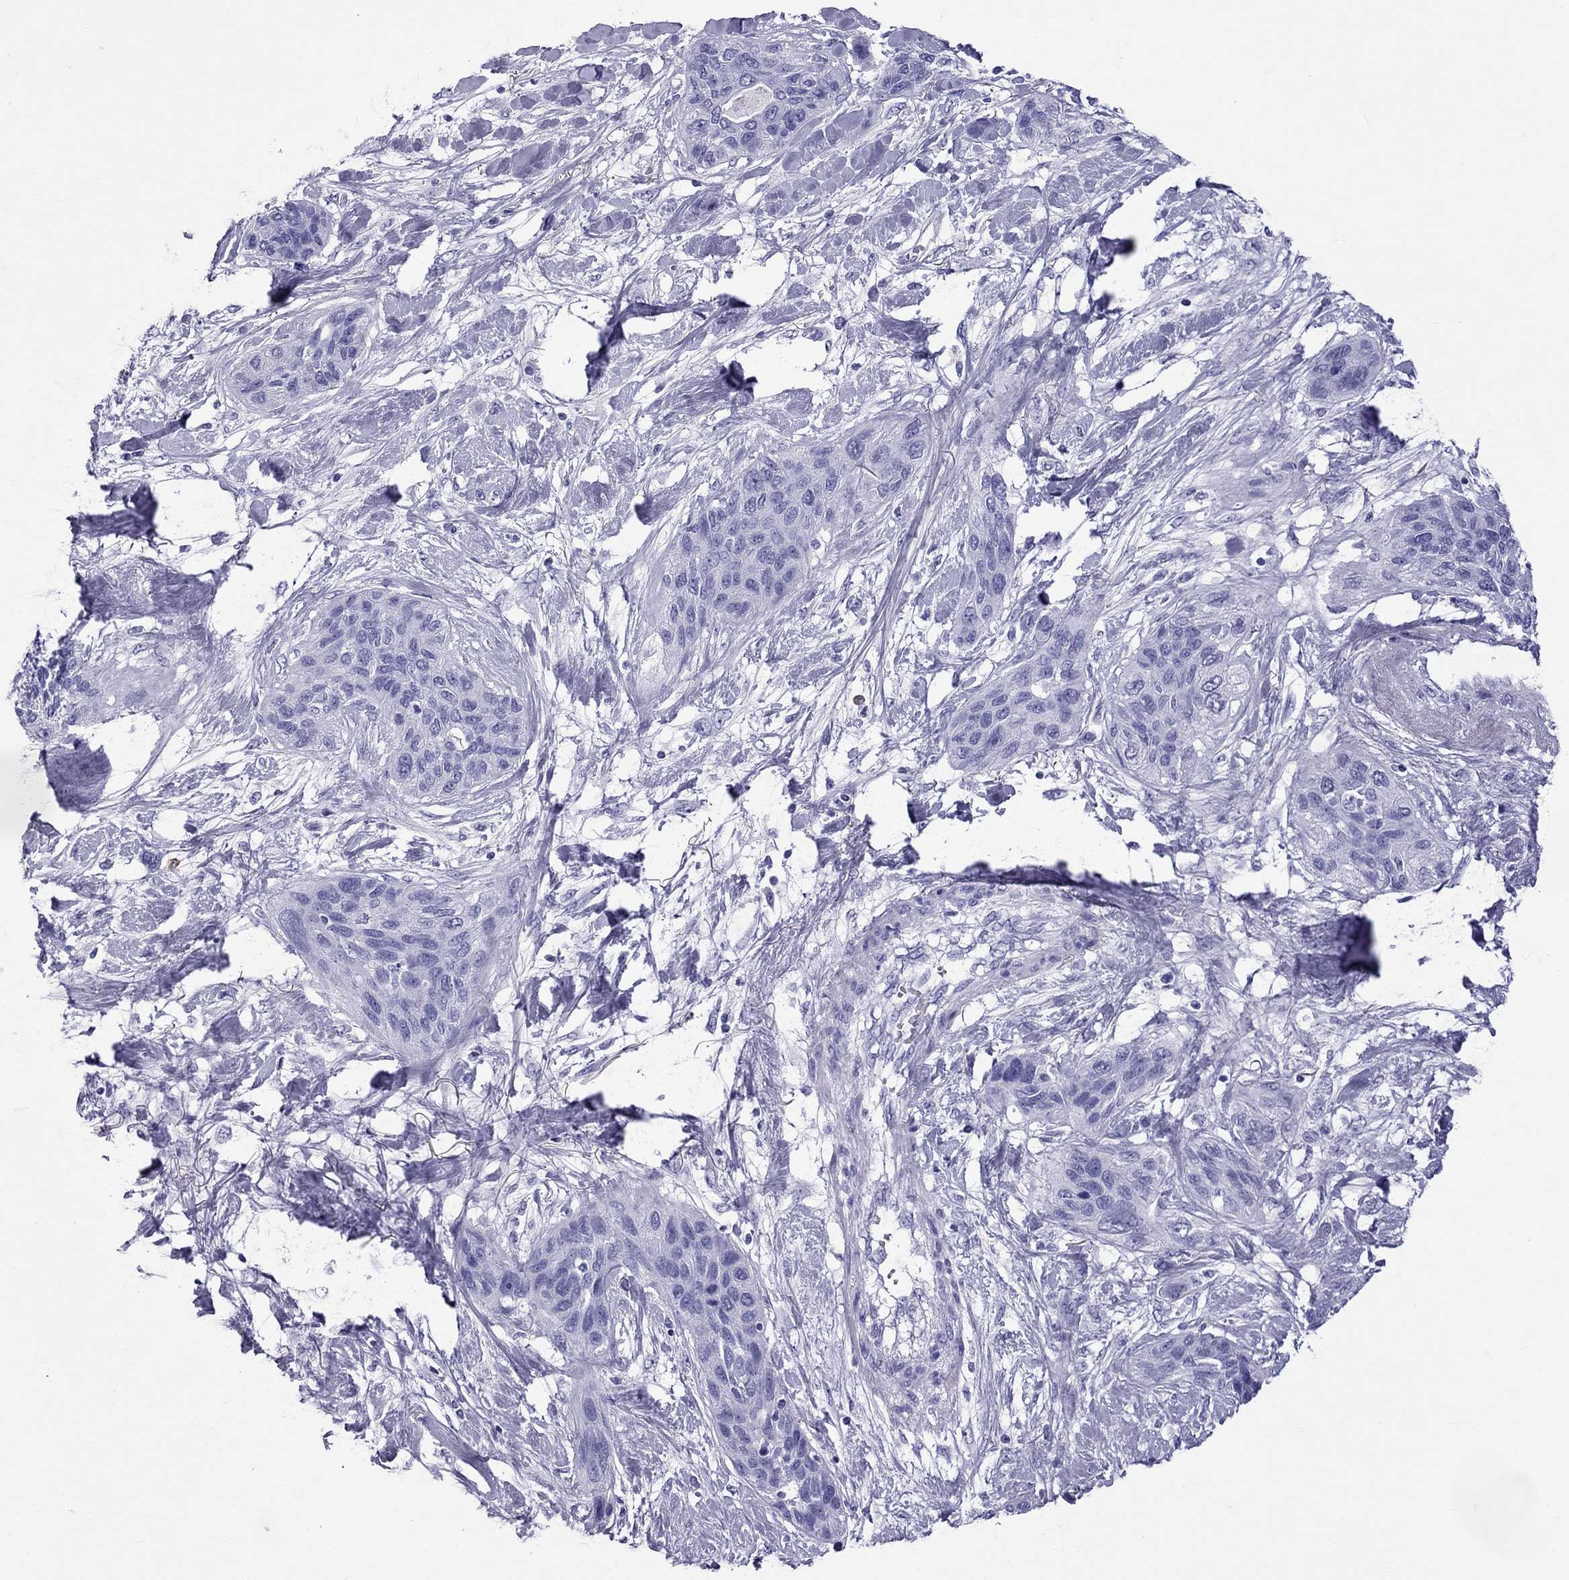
{"staining": {"intensity": "negative", "quantity": "none", "location": "none"}, "tissue": "lung cancer", "cell_type": "Tumor cells", "image_type": "cancer", "snomed": [{"axis": "morphology", "description": "Squamous cell carcinoma, NOS"}, {"axis": "topography", "description": "Lung"}], "caption": "Tumor cells show no significant protein expression in lung cancer (squamous cell carcinoma).", "gene": "SCART1", "patient": {"sex": "female", "age": 70}}